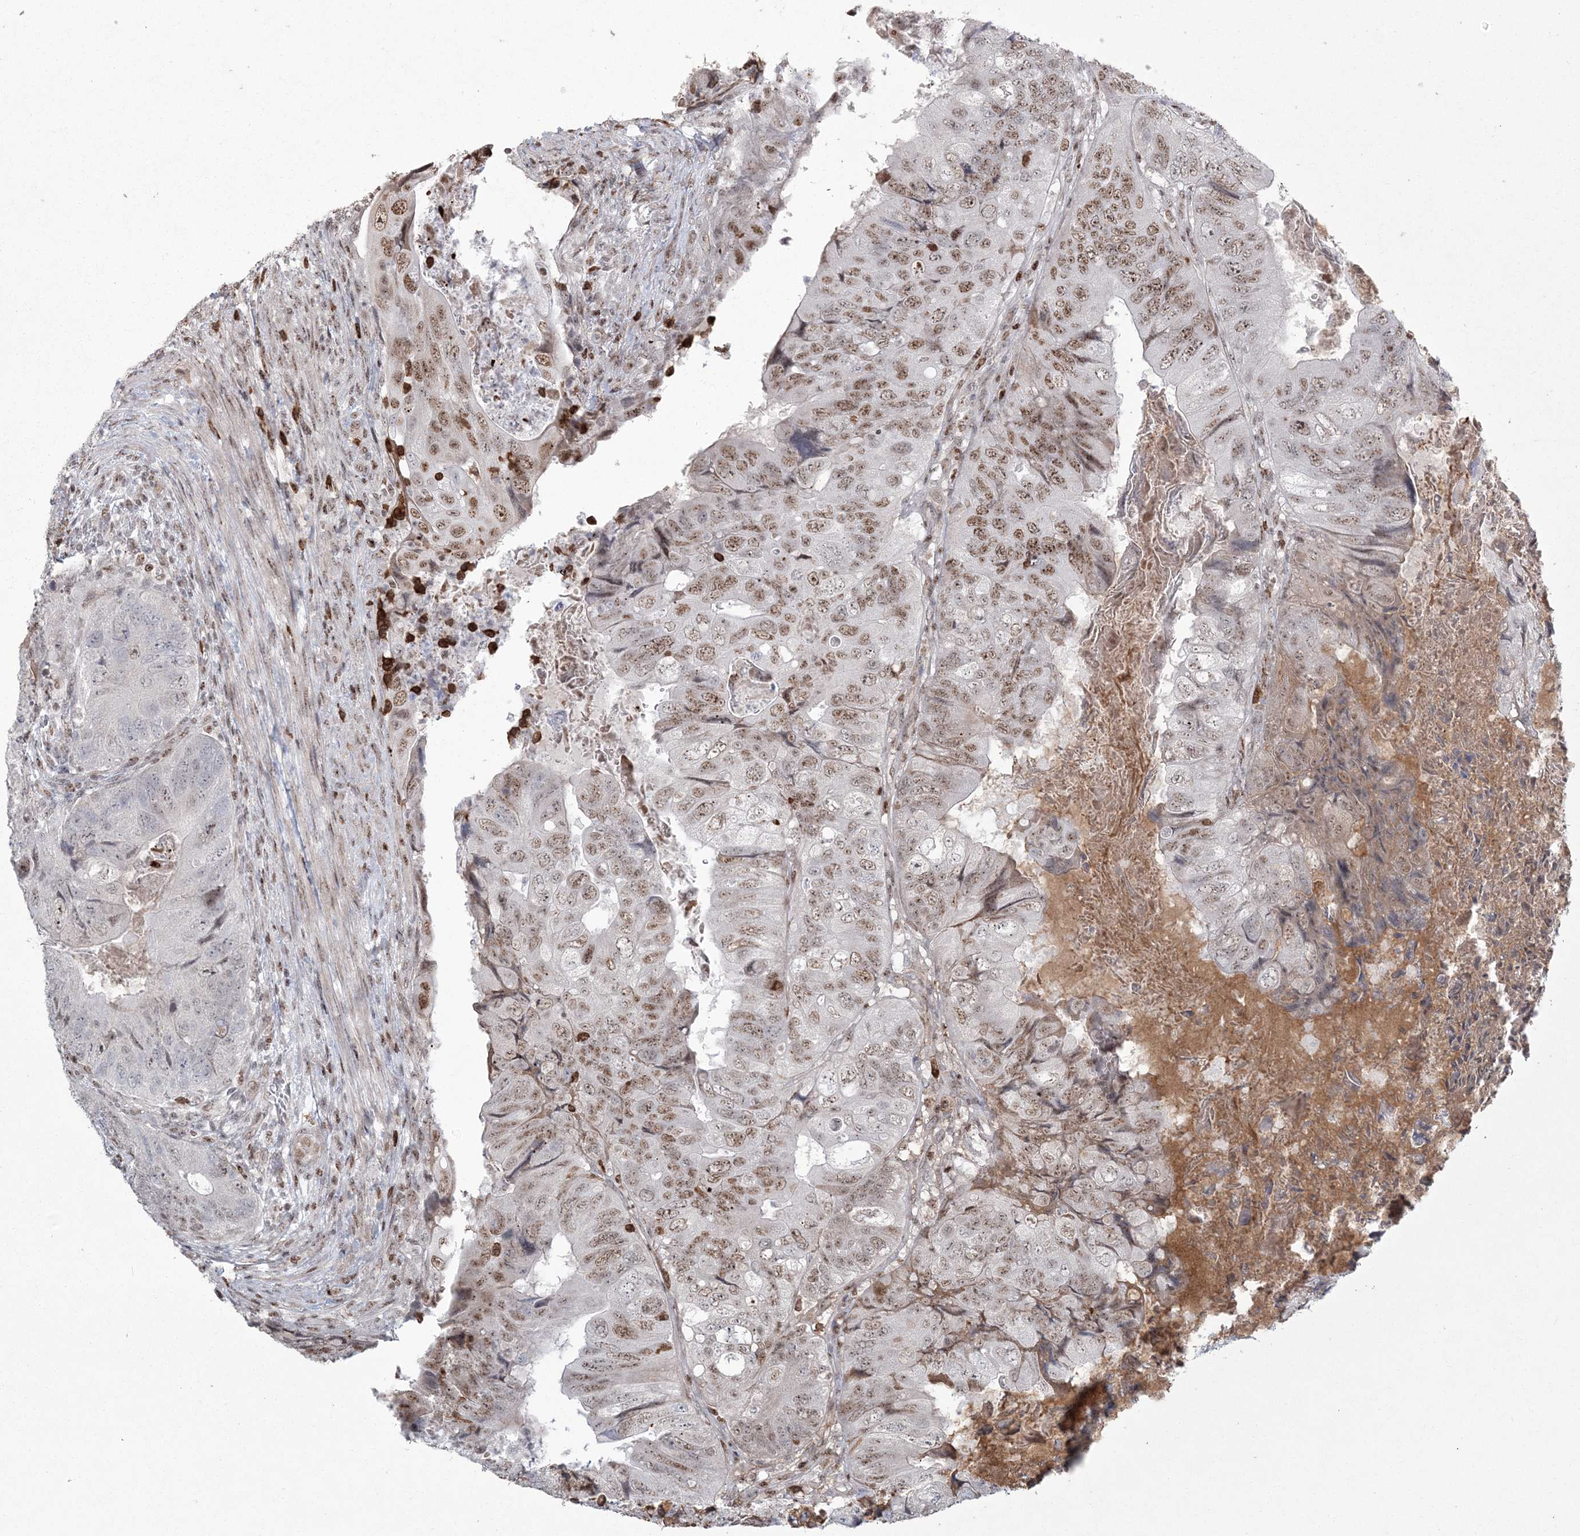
{"staining": {"intensity": "moderate", "quantity": ">75%", "location": "nuclear"}, "tissue": "colorectal cancer", "cell_type": "Tumor cells", "image_type": "cancer", "snomed": [{"axis": "morphology", "description": "Adenocarcinoma, NOS"}, {"axis": "topography", "description": "Rectum"}], "caption": "This image demonstrates immunohistochemistry staining of human colorectal adenocarcinoma, with medium moderate nuclear expression in approximately >75% of tumor cells.", "gene": "RBM17", "patient": {"sex": "male", "age": 63}}